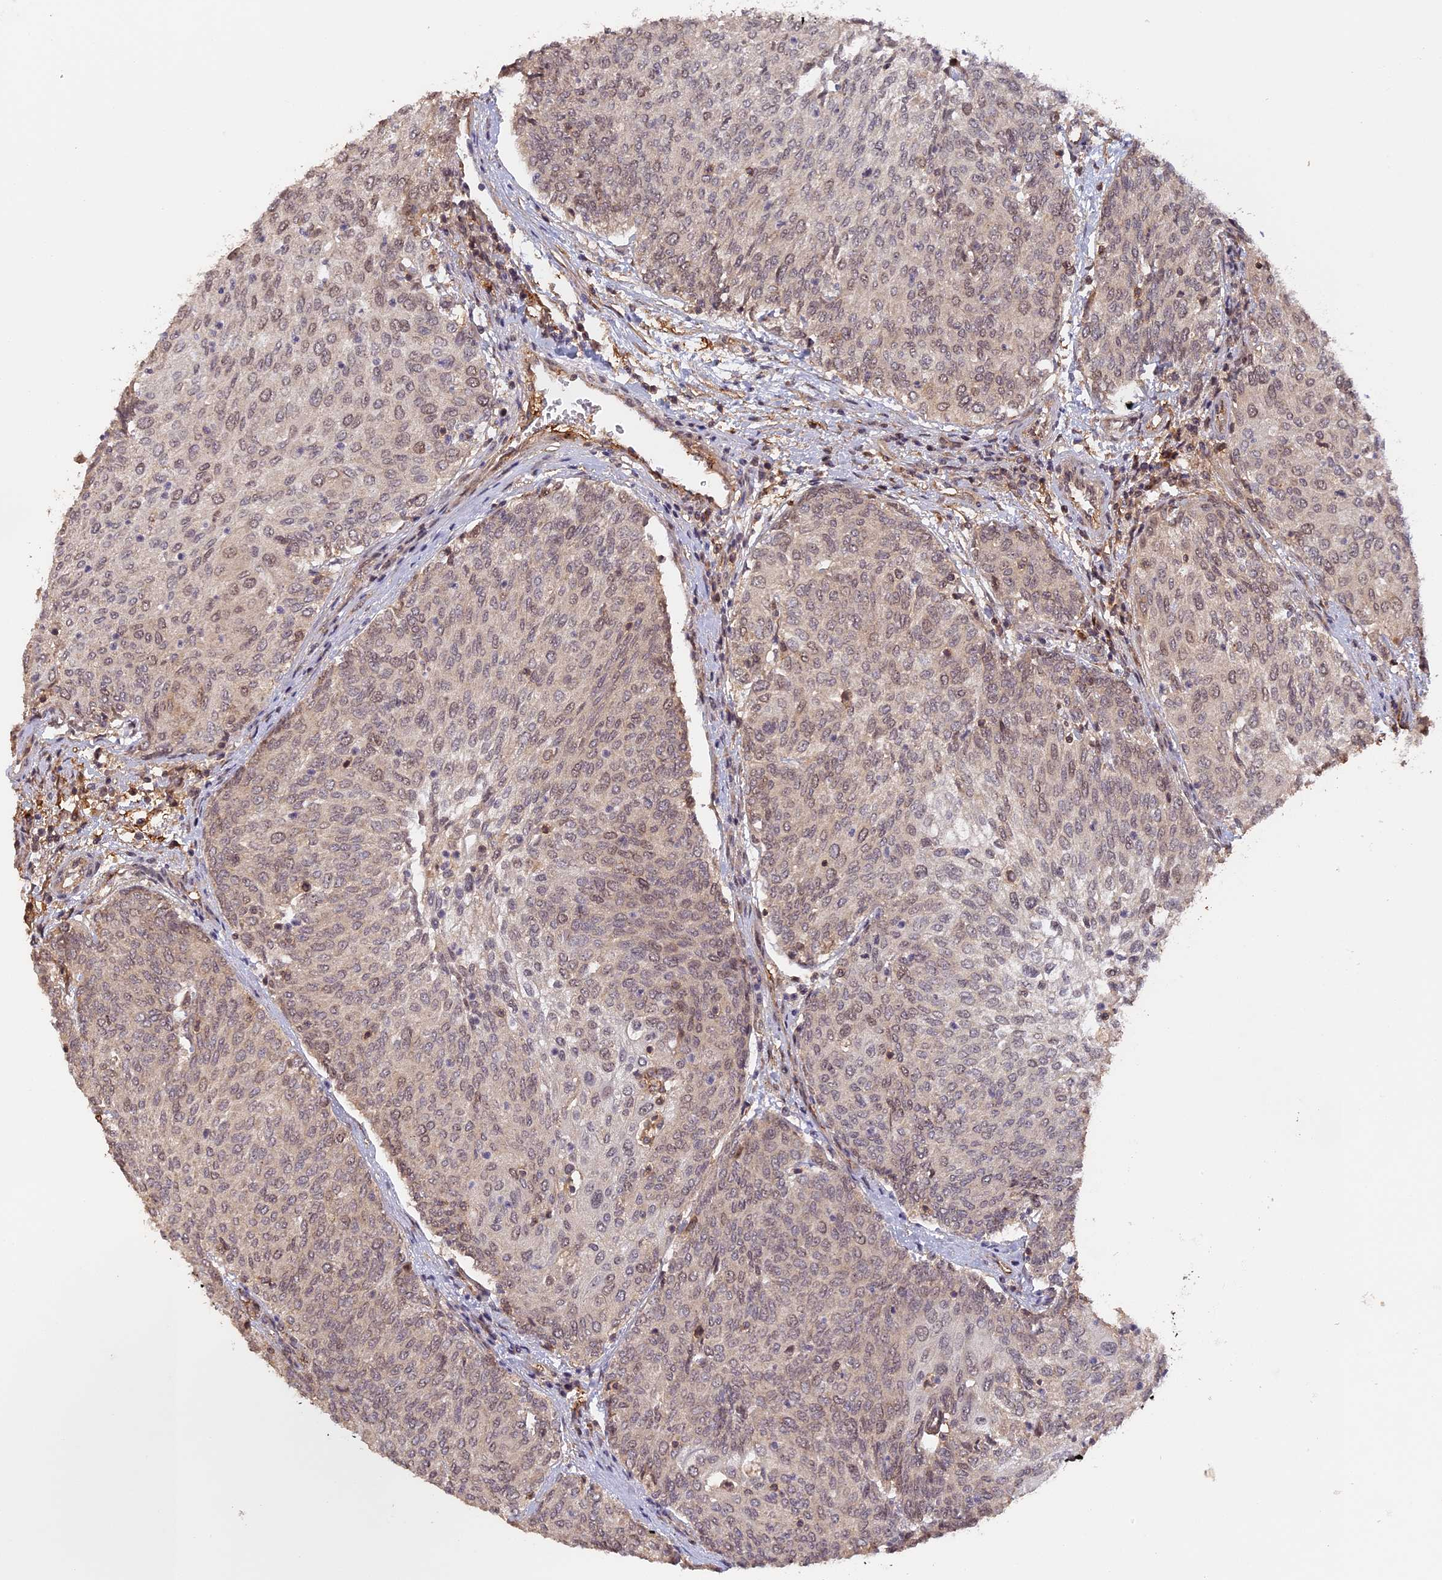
{"staining": {"intensity": "moderate", "quantity": ">75%", "location": "cytoplasmic/membranous,nuclear"}, "tissue": "urothelial cancer", "cell_type": "Tumor cells", "image_type": "cancer", "snomed": [{"axis": "morphology", "description": "Urothelial carcinoma, High grade"}, {"axis": "topography", "description": "Urinary bladder"}], "caption": "Urothelial cancer tissue demonstrates moderate cytoplasmic/membranous and nuclear positivity in approximately >75% of tumor cells, visualized by immunohistochemistry.", "gene": "MYBL2", "patient": {"sex": "female", "age": 79}}